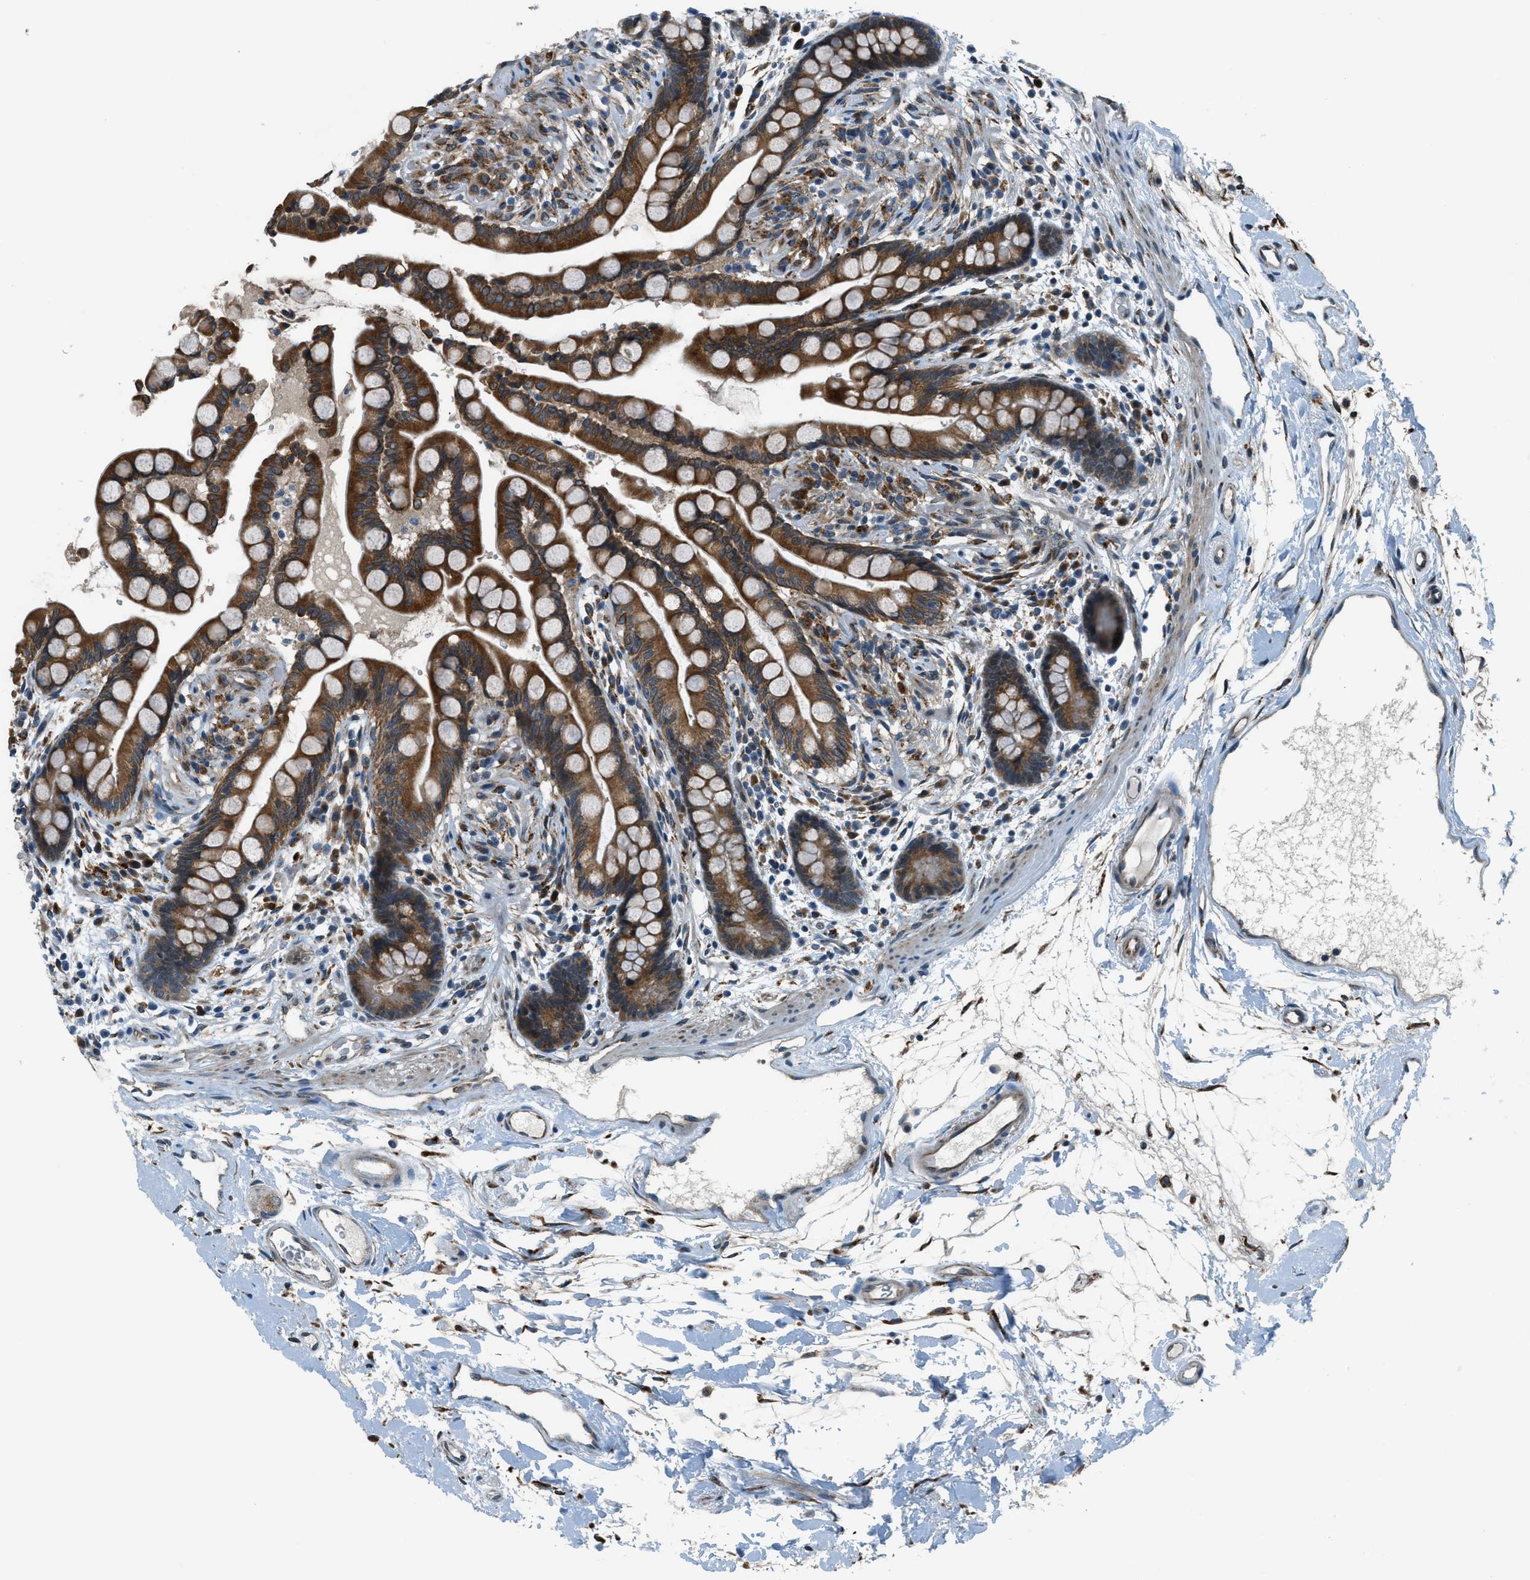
{"staining": {"intensity": "moderate", "quantity": ">75%", "location": "cytoplasmic/membranous,nuclear"}, "tissue": "colon", "cell_type": "Endothelial cells", "image_type": "normal", "snomed": [{"axis": "morphology", "description": "Normal tissue, NOS"}, {"axis": "topography", "description": "Colon"}], "caption": "IHC (DAB) staining of normal human colon displays moderate cytoplasmic/membranous,nuclear protein expression in approximately >75% of endothelial cells. (brown staining indicates protein expression, while blue staining denotes nuclei).", "gene": "GINM1", "patient": {"sex": "male", "age": 73}}